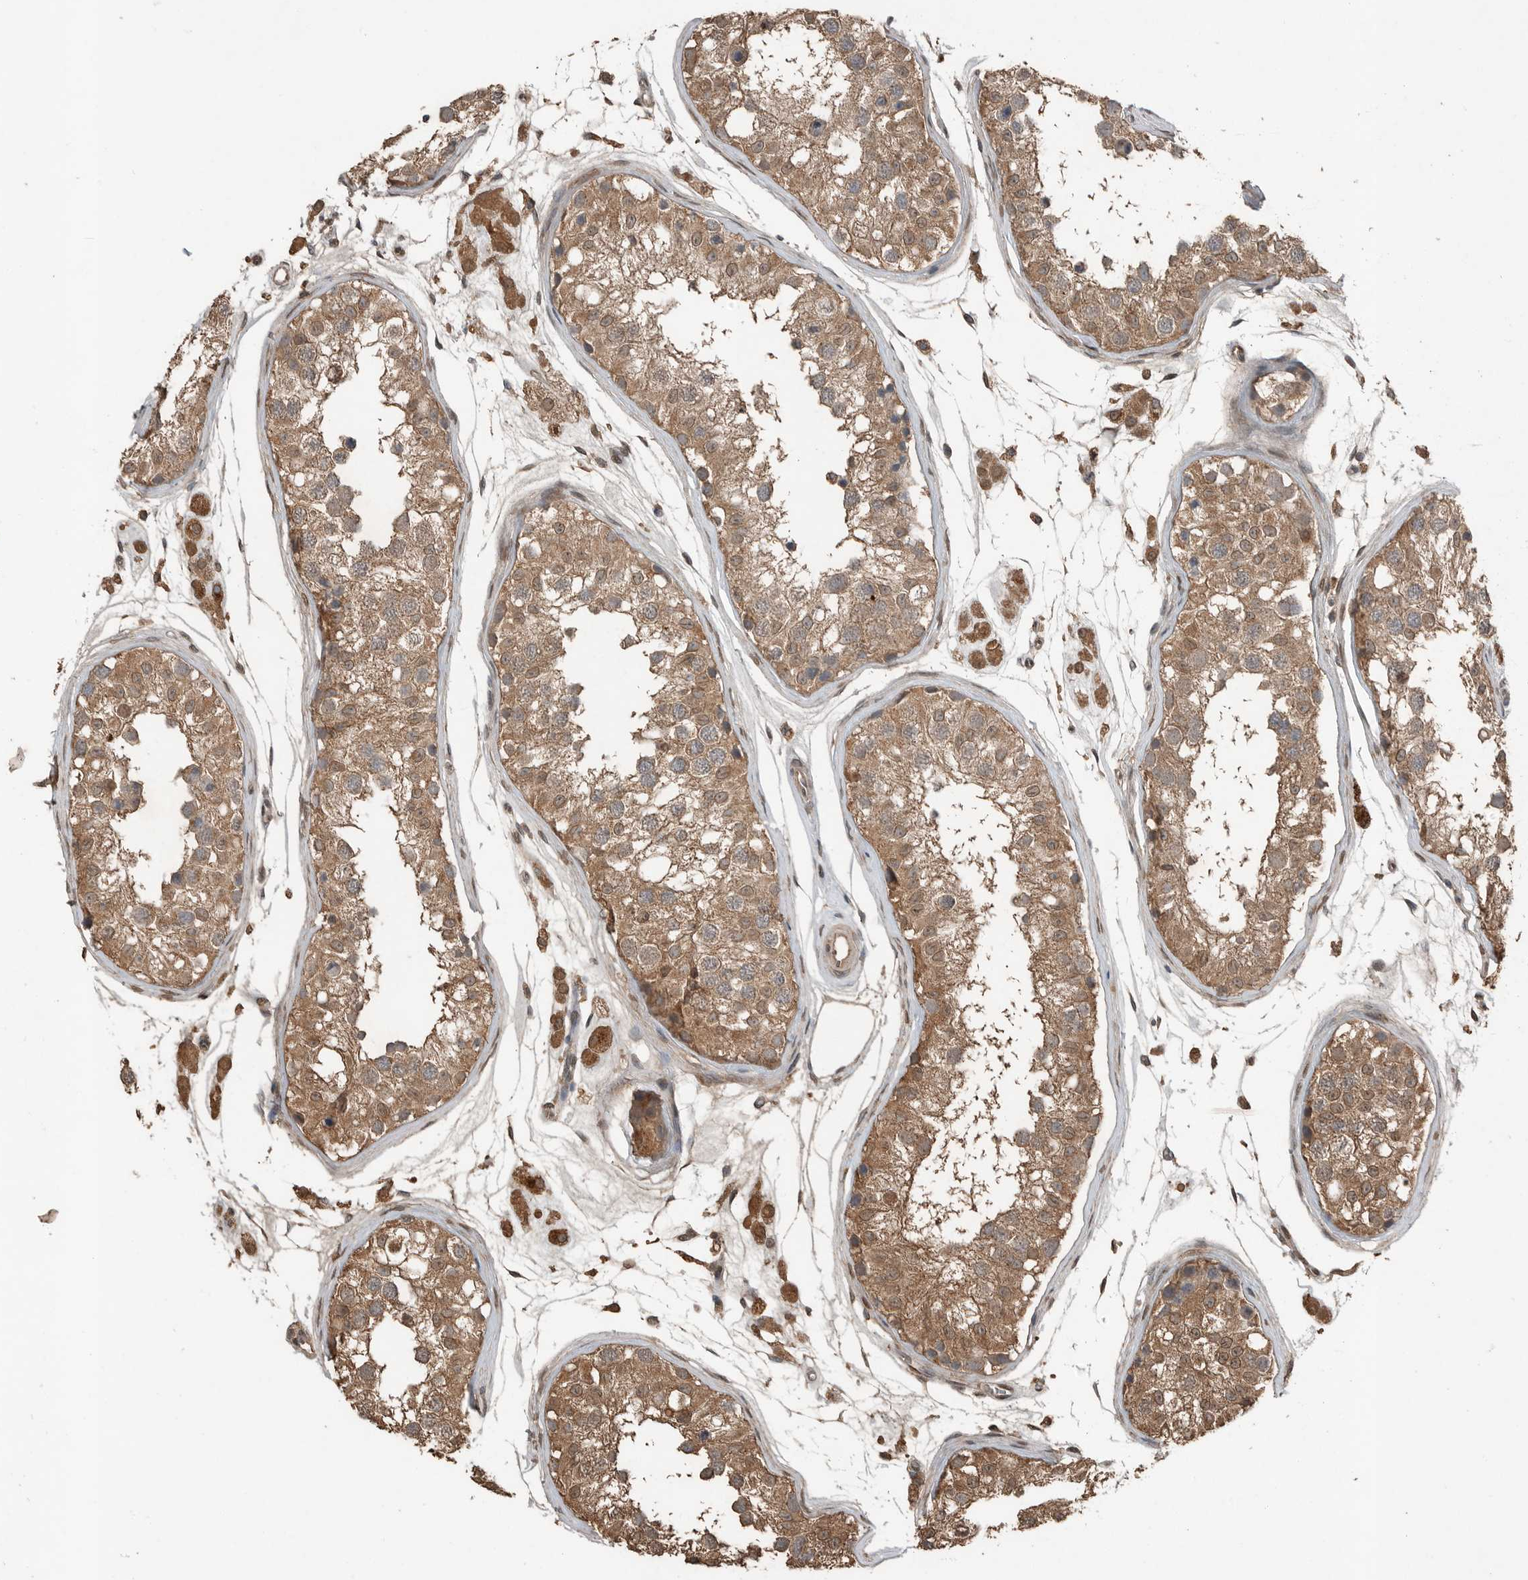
{"staining": {"intensity": "moderate", "quantity": ">75%", "location": "cytoplasmic/membranous"}, "tissue": "testis", "cell_type": "Cells in seminiferous ducts", "image_type": "normal", "snomed": [{"axis": "morphology", "description": "Normal tissue, NOS"}, {"axis": "morphology", "description": "Adenocarcinoma, metastatic, NOS"}, {"axis": "topography", "description": "Testis"}], "caption": "Immunohistochemistry of normal human testis exhibits medium levels of moderate cytoplasmic/membranous expression in about >75% of cells in seminiferous ducts. Ihc stains the protein of interest in brown and the nuclei are stained blue.", "gene": "BLZF1", "patient": {"sex": "male", "age": 26}}